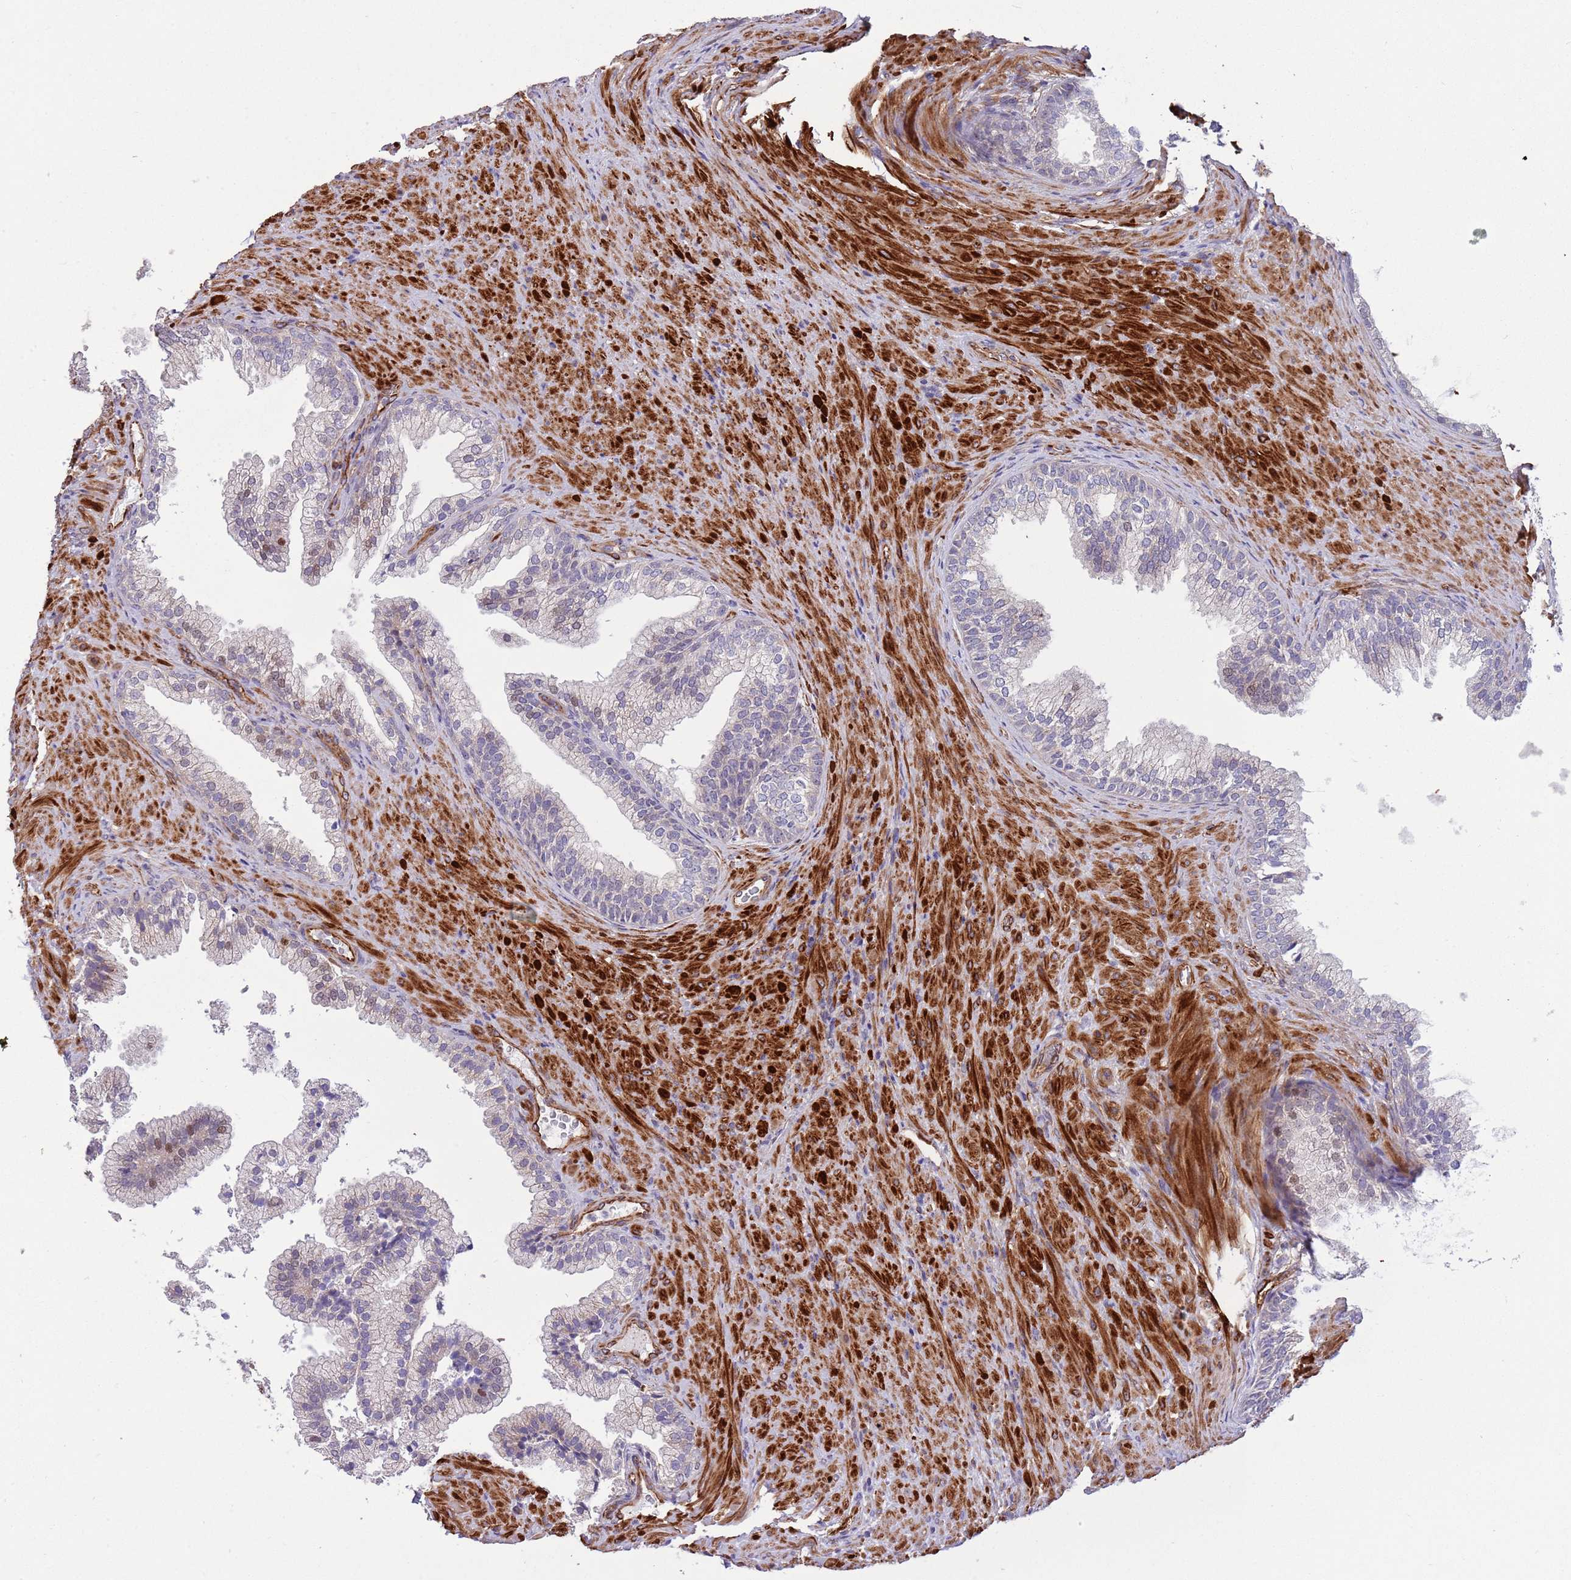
{"staining": {"intensity": "moderate", "quantity": "<25%", "location": "nuclear"}, "tissue": "prostate", "cell_type": "Glandular cells", "image_type": "normal", "snomed": [{"axis": "morphology", "description": "Normal tissue, NOS"}, {"axis": "topography", "description": "Prostate"}], "caption": "Moderate nuclear expression is present in approximately <25% of glandular cells in normal prostate.", "gene": "GAS2L3", "patient": {"sex": "male", "age": 76}}